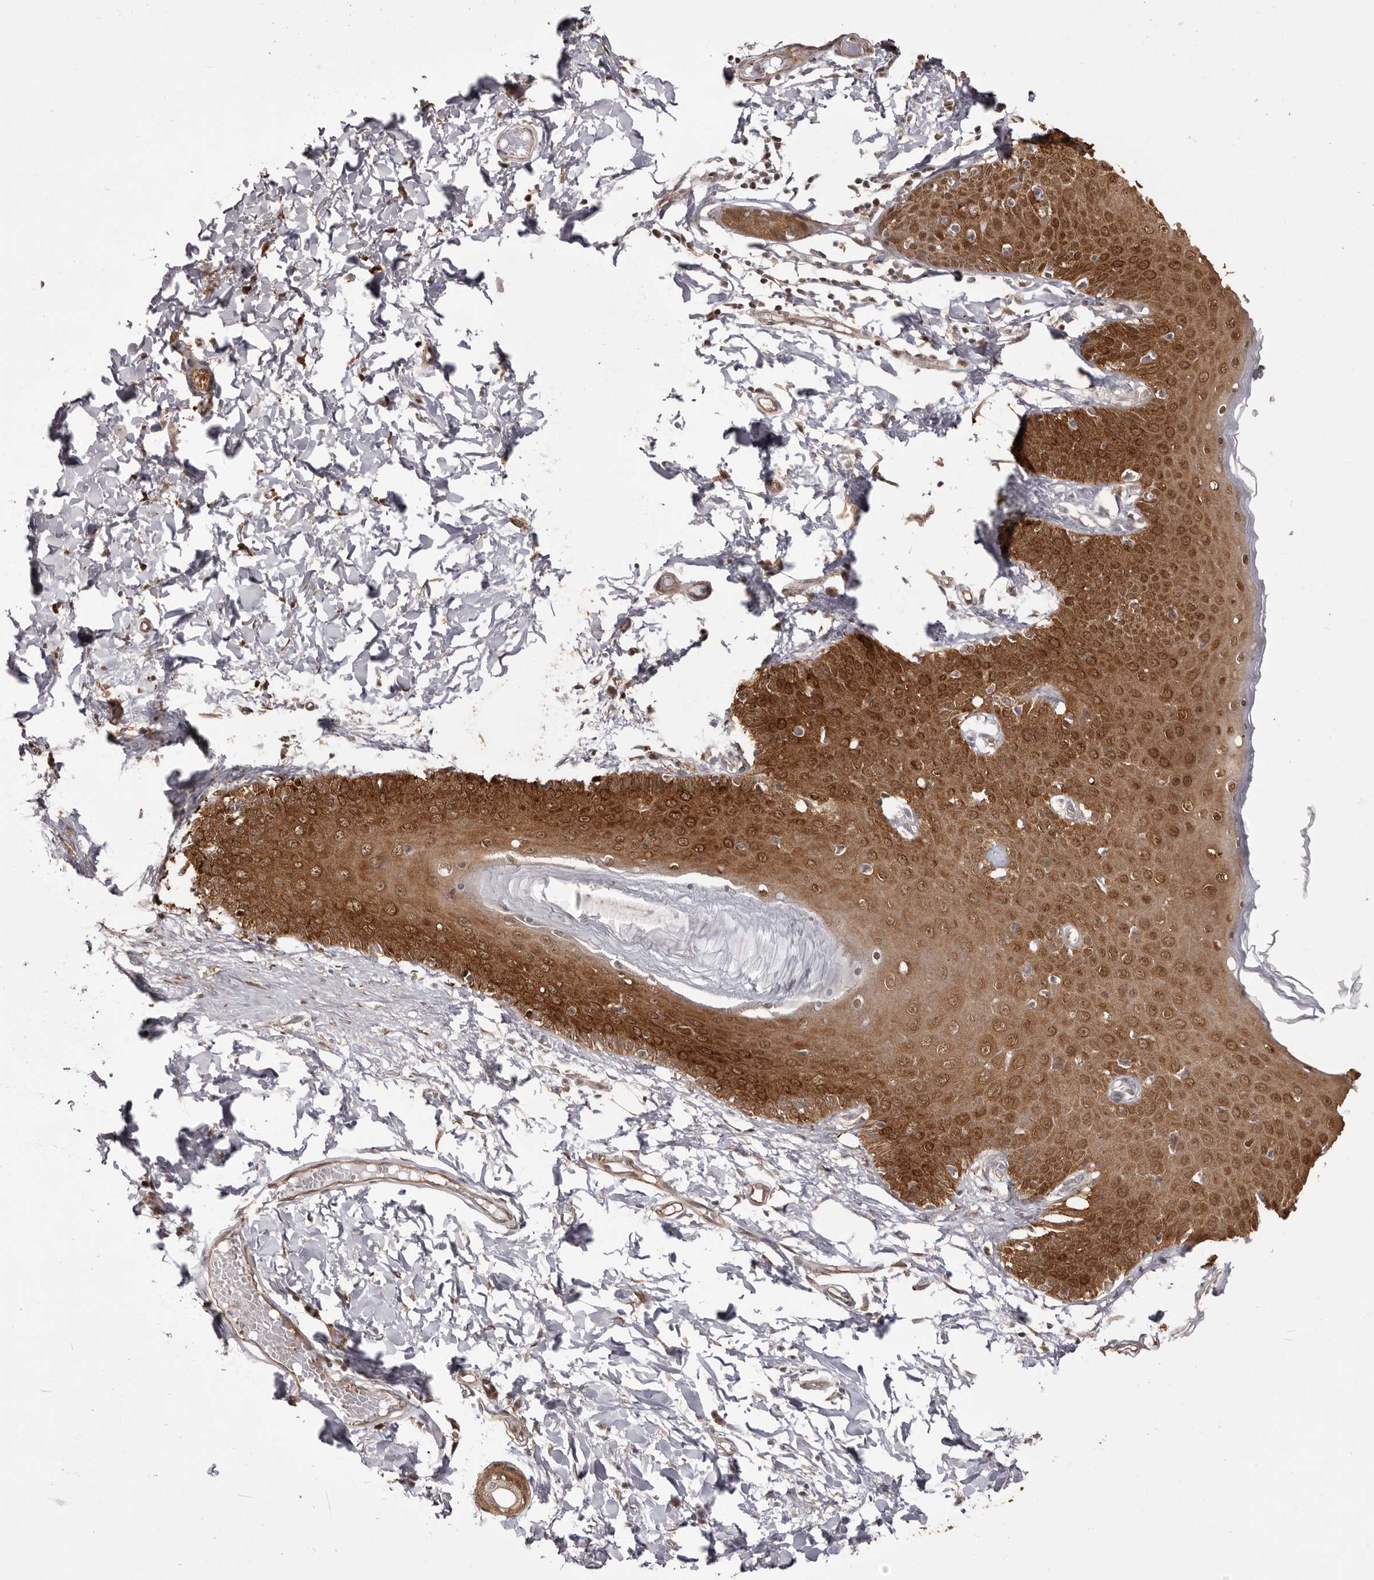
{"staining": {"intensity": "strong", "quantity": ">75%", "location": "cytoplasmic/membranous,nuclear"}, "tissue": "skin", "cell_type": "Epidermal cells", "image_type": "normal", "snomed": [{"axis": "morphology", "description": "Normal tissue, NOS"}, {"axis": "topography", "description": "Vulva"}], "caption": "Skin stained with immunohistochemistry (IHC) displays strong cytoplasmic/membranous,nuclear positivity in about >75% of epidermal cells. The protein of interest is stained brown, and the nuclei are stained in blue (DAB IHC with brightfield microscopy, high magnification).", "gene": "GFOD1", "patient": {"sex": "female", "age": 66}}